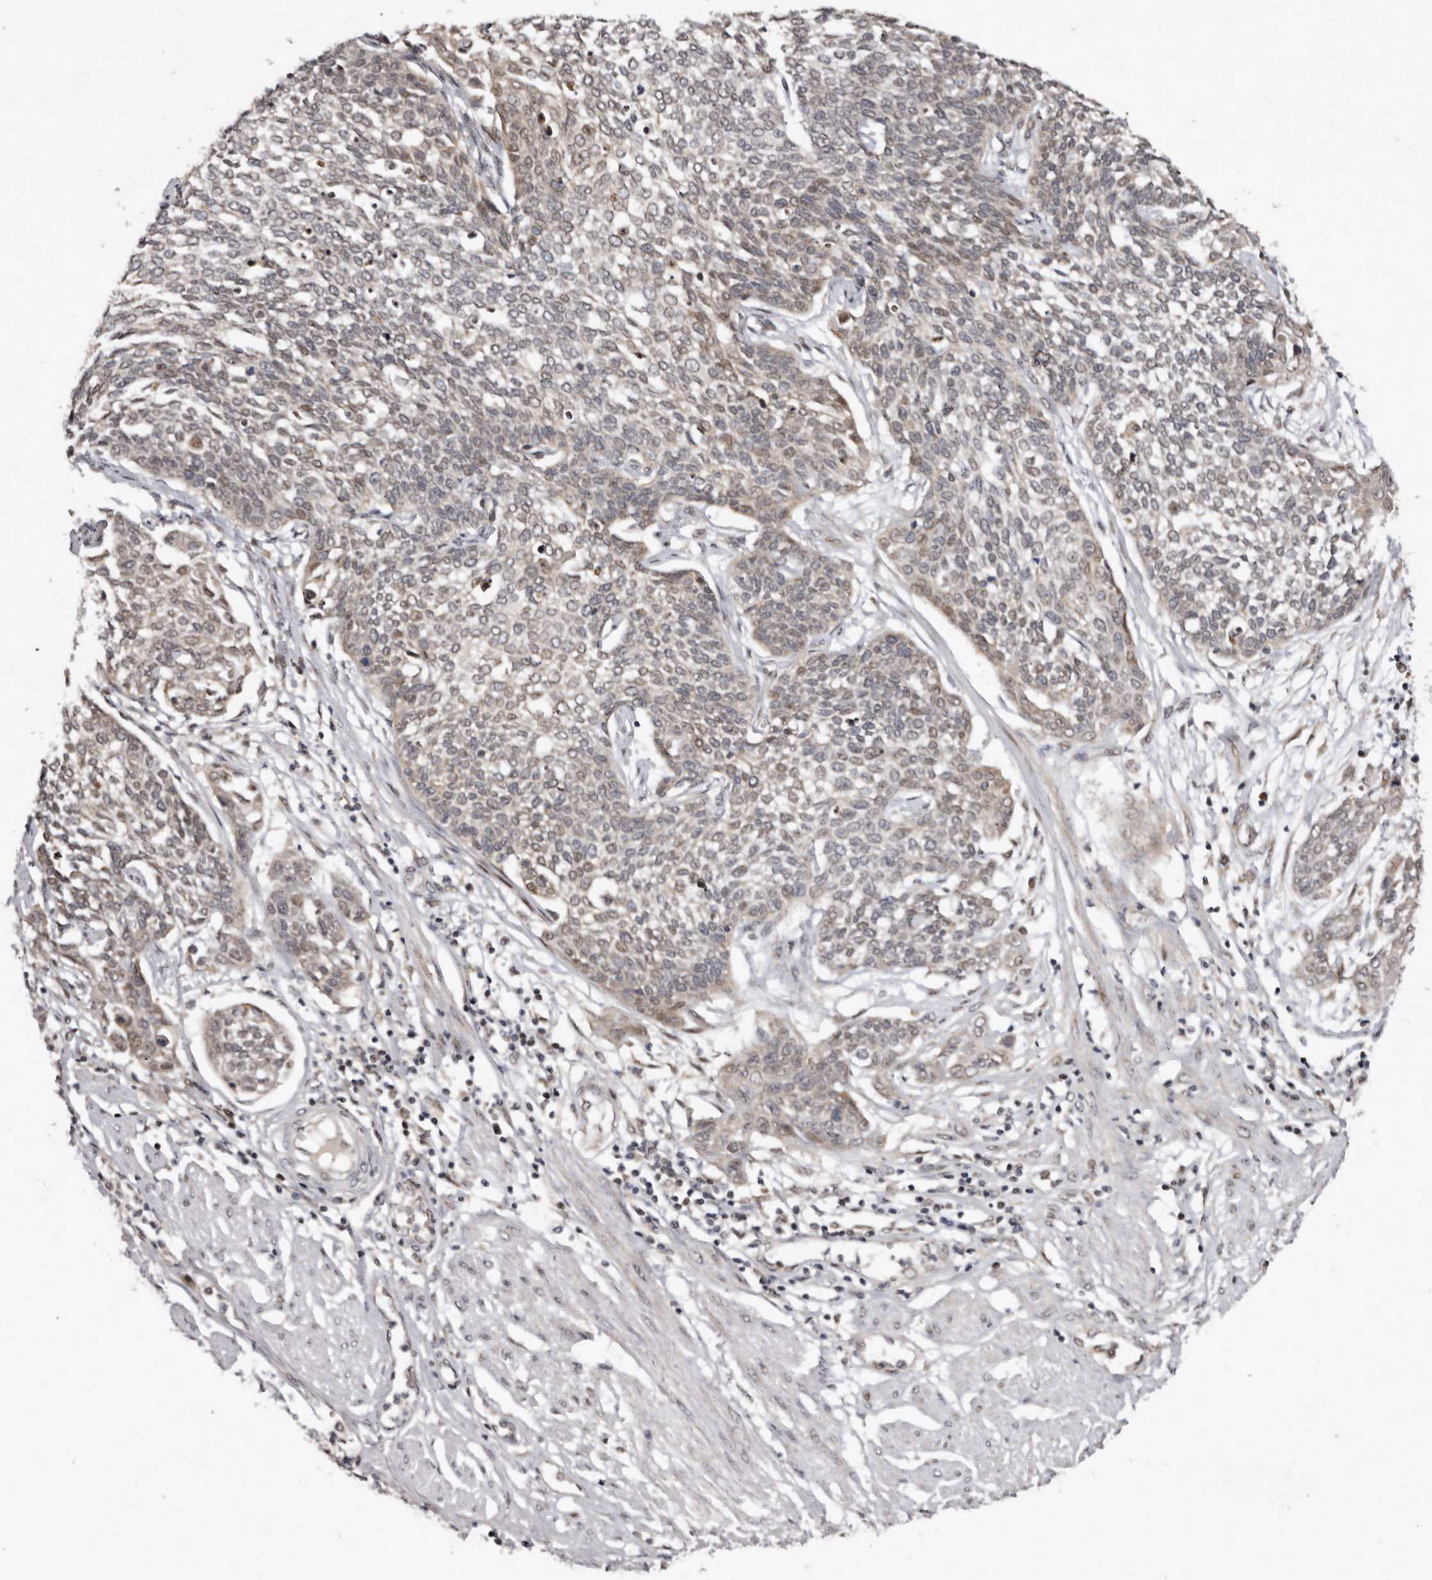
{"staining": {"intensity": "moderate", "quantity": ">75%", "location": "cytoplasmic/membranous"}, "tissue": "cervical cancer", "cell_type": "Tumor cells", "image_type": "cancer", "snomed": [{"axis": "morphology", "description": "Squamous cell carcinoma, NOS"}, {"axis": "topography", "description": "Cervix"}], "caption": "Cervical cancer (squamous cell carcinoma) stained for a protein demonstrates moderate cytoplasmic/membranous positivity in tumor cells.", "gene": "ABL1", "patient": {"sex": "female", "age": 34}}